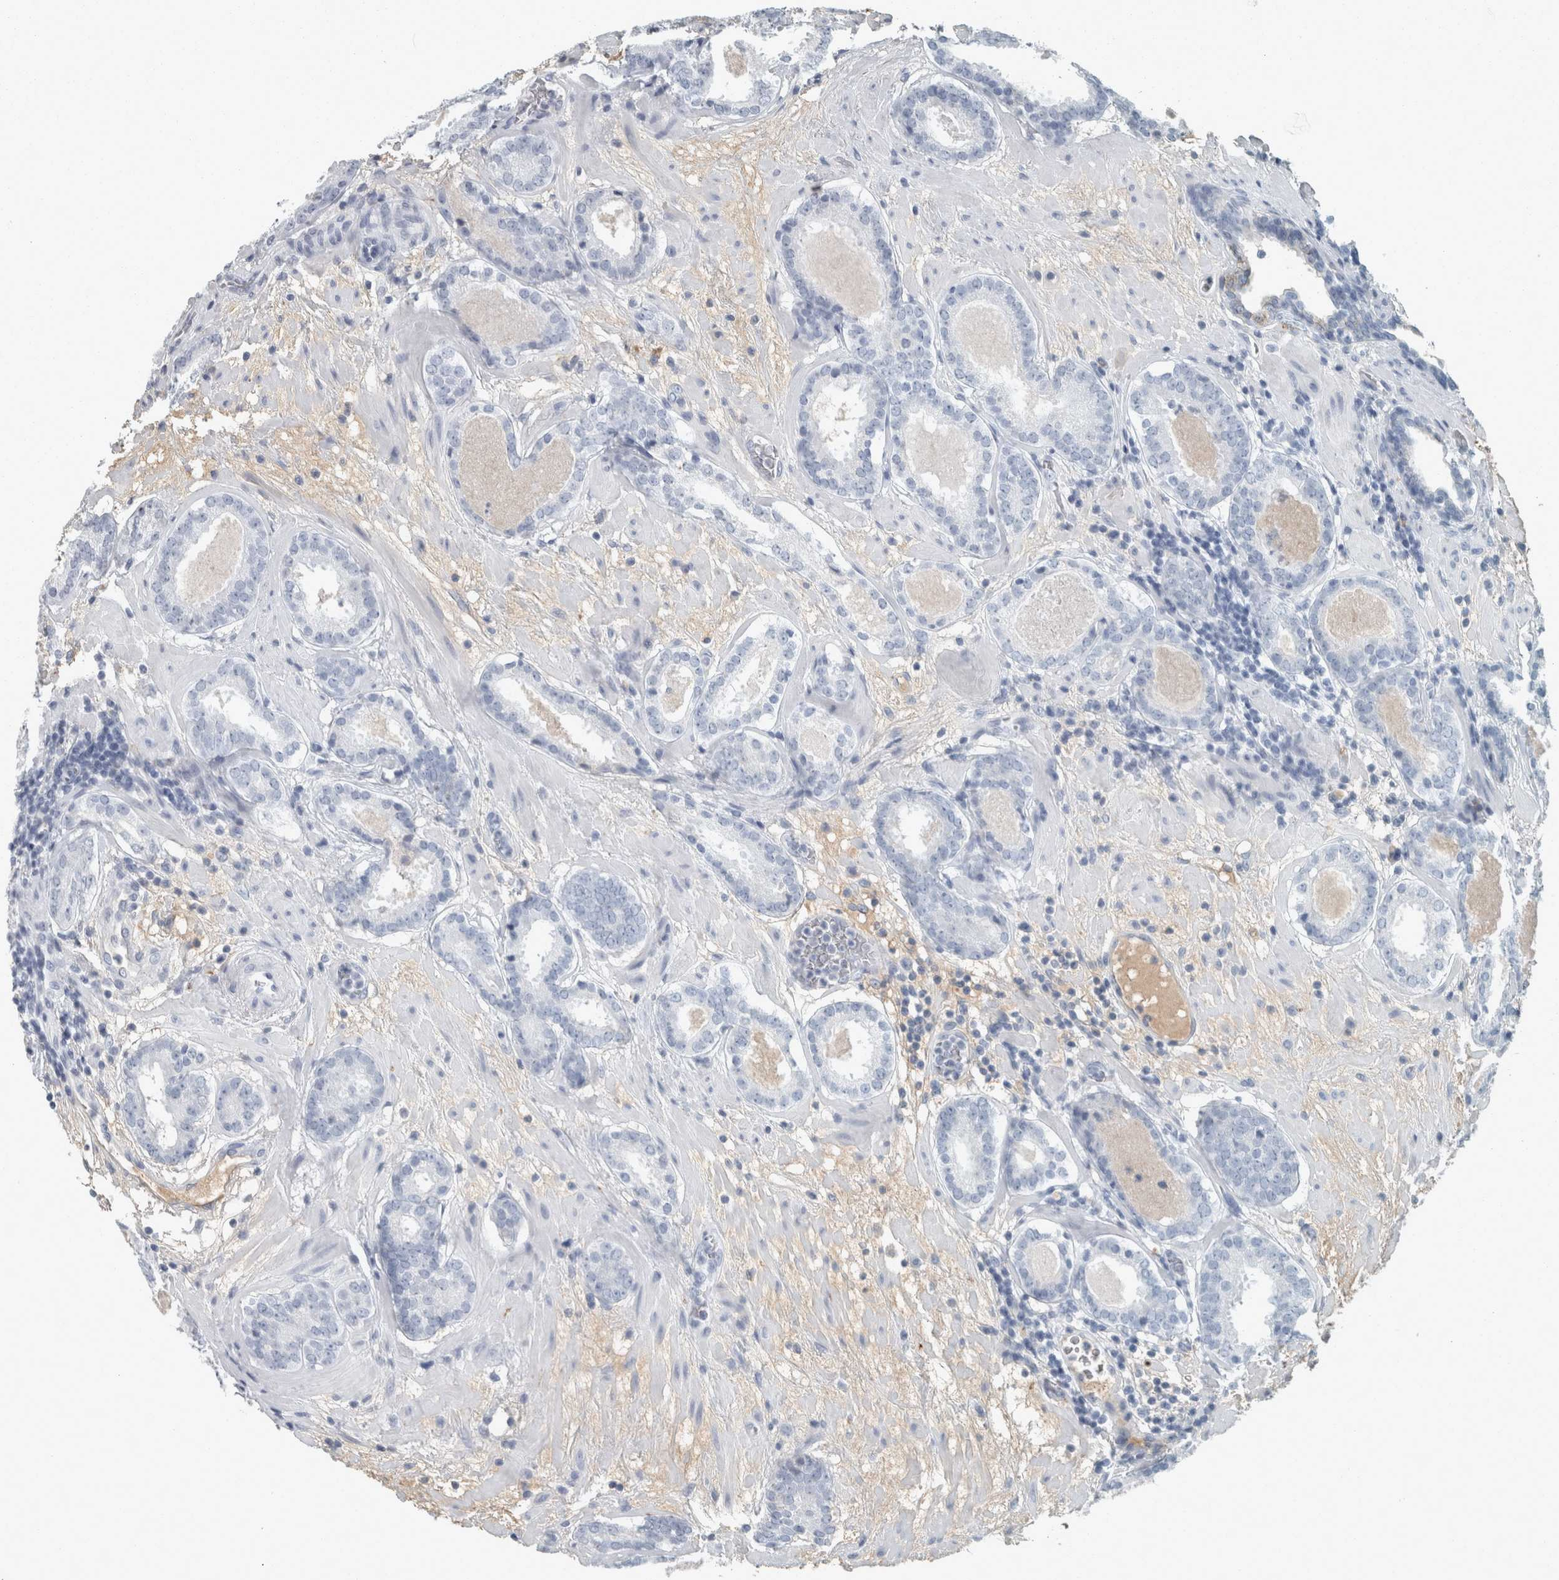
{"staining": {"intensity": "negative", "quantity": "none", "location": "none"}, "tissue": "prostate cancer", "cell_type": "Tumor cells", "image_type": "cancer", "snomed": [{"axis": "morphology", "description": "Adenocarcinoma, Low grade"}, {"axis": "topography", "description": "Prostate"}], "caption": "Immunohistochemistry photomicrograph of human prostate adenocarcinoma (low-grade) stained for a protein (brown), which exhibits no expression in tumor cells.", "gene": "CHL1", "patient": {"sex": "male", "age": 69}}